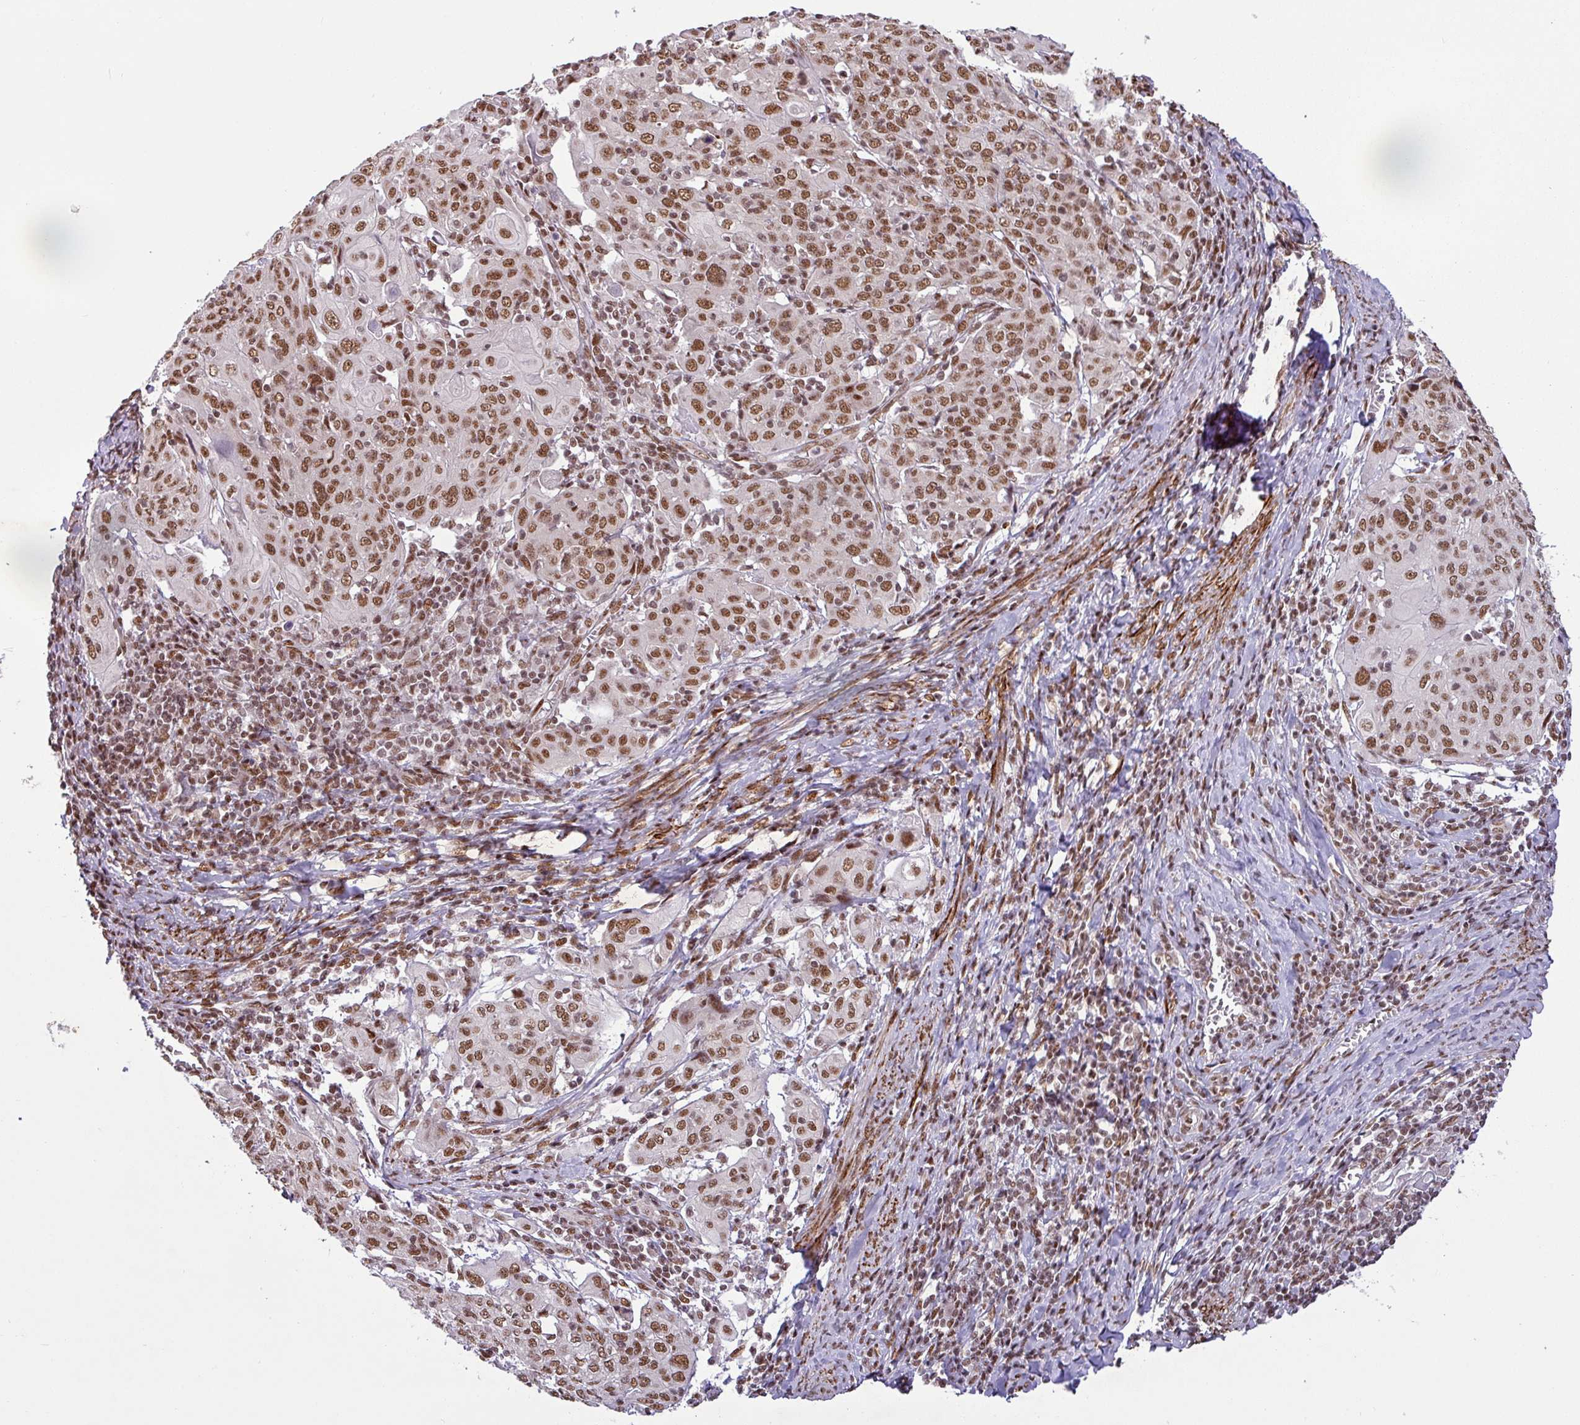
{"staining": {"intensity": "moderate", "quantity": ">75%", "location": "nuclear"}, "tissue": "cervical cancer", "cell_type": "Tumor cells", "image_type": "cancer", "snomed": [{"axis": "morphology", "description": "Squamous cell carcinoma, NOS"}, {"axis": "topography", "description": "Cervix"}], "caption": "Human cervical cancer stained for a protein (brown) demonstrates moderate nuclear positive staining in approximately >75% of tumor cells.", "gene": "SRSF2", "patient": {"sex": "female", "age": 67}}